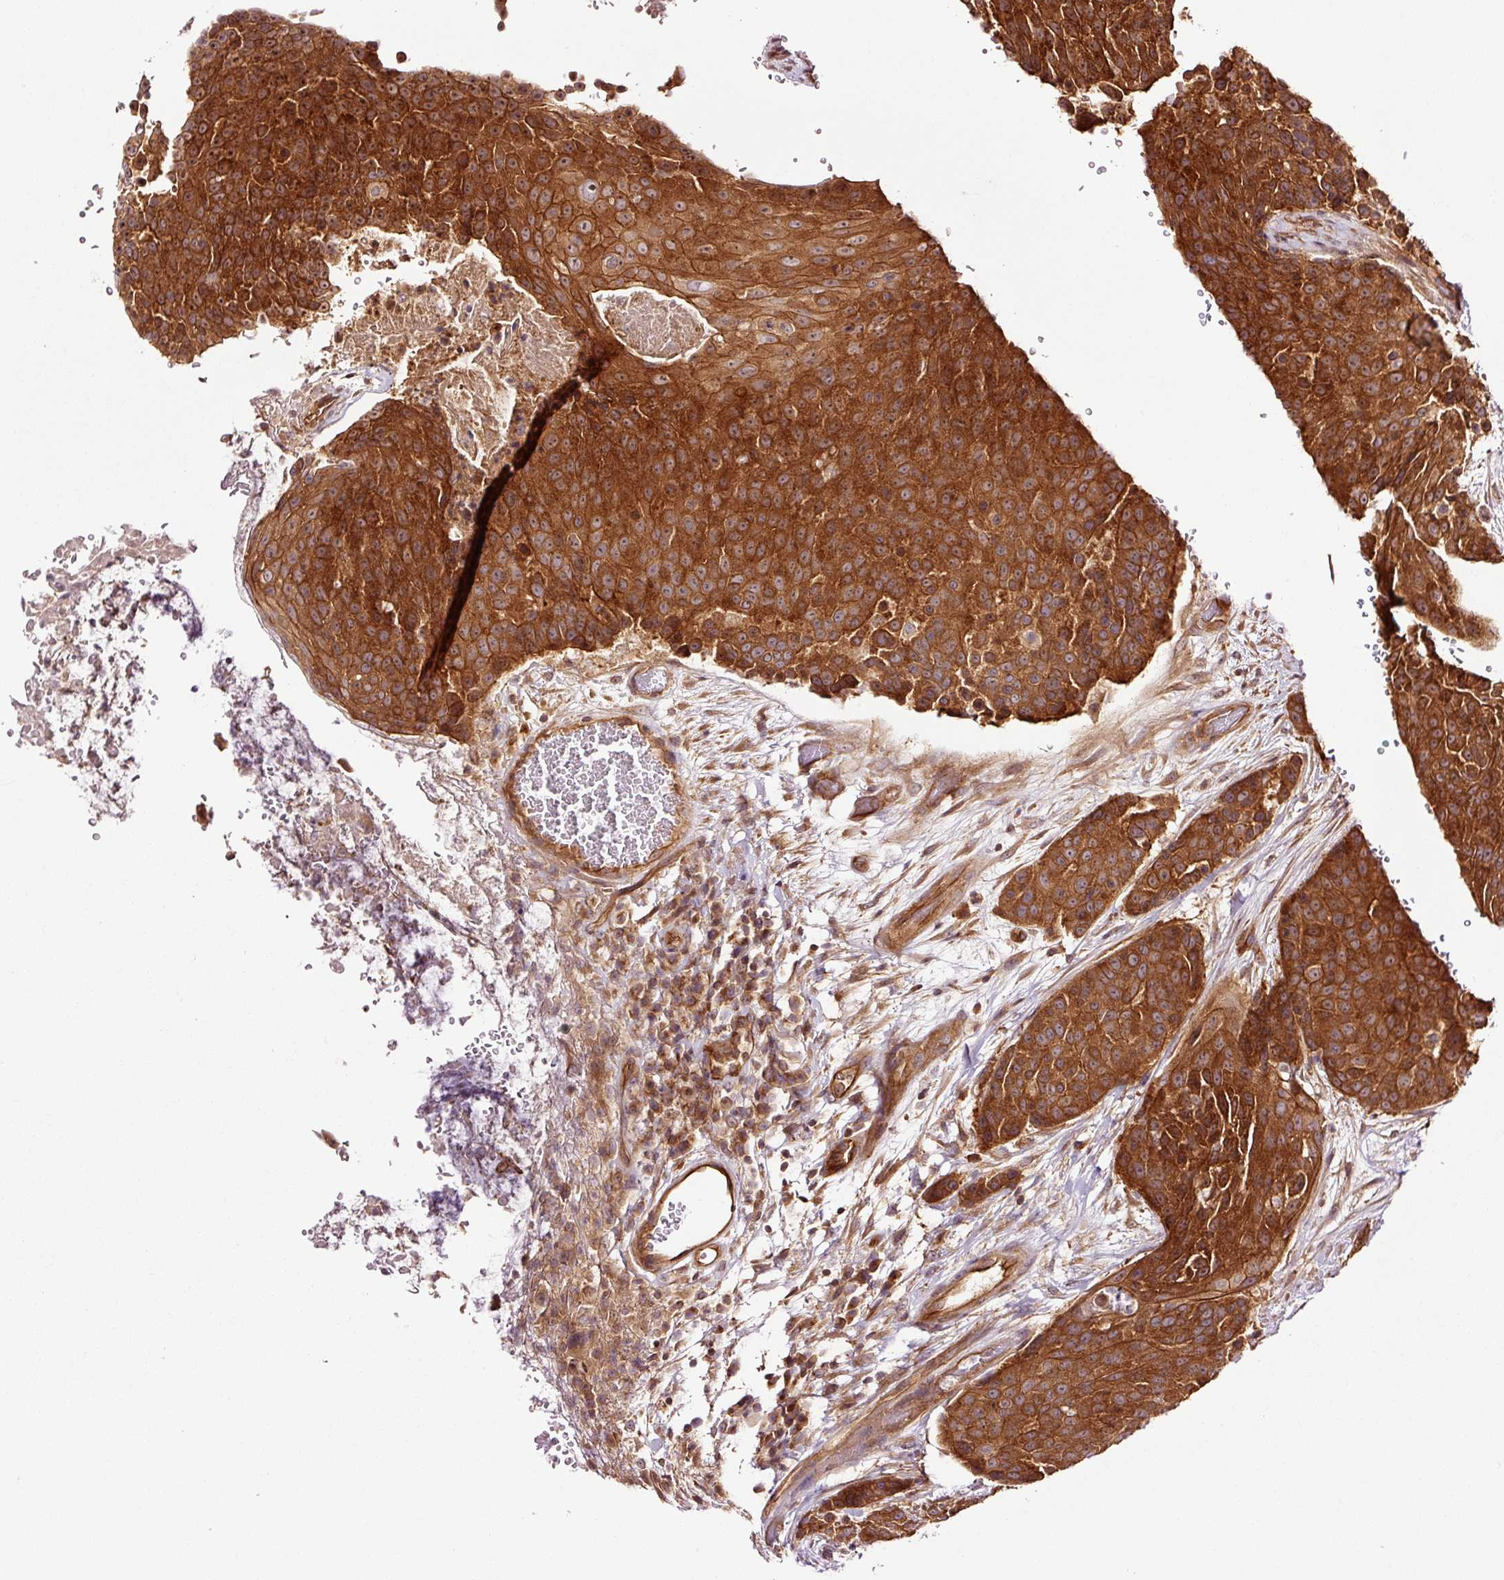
{"staining": {"intensity": "strong", "quantity": ">75%", "location": "cytoplasmic/membranous"}, "tissue": "urothelial cancer", "cell_type": "Tumor cells", "image_type": "cancer", "snomed": [{"axis": "morphology", "description": "Urothelial carcinoma, High grade"}, {"axis": "topography", "description": "Urinary bladder"}], "caption": "An immunohistochemistry (IHC) micrograph of tumor tissue is shown. Protein staining in brown highlights strong cytoplasmic/membranous positivity in urothelial cancer within tumor cells.", "gene": "METAP1", "patient": {"sex": "female", "age": 63}}